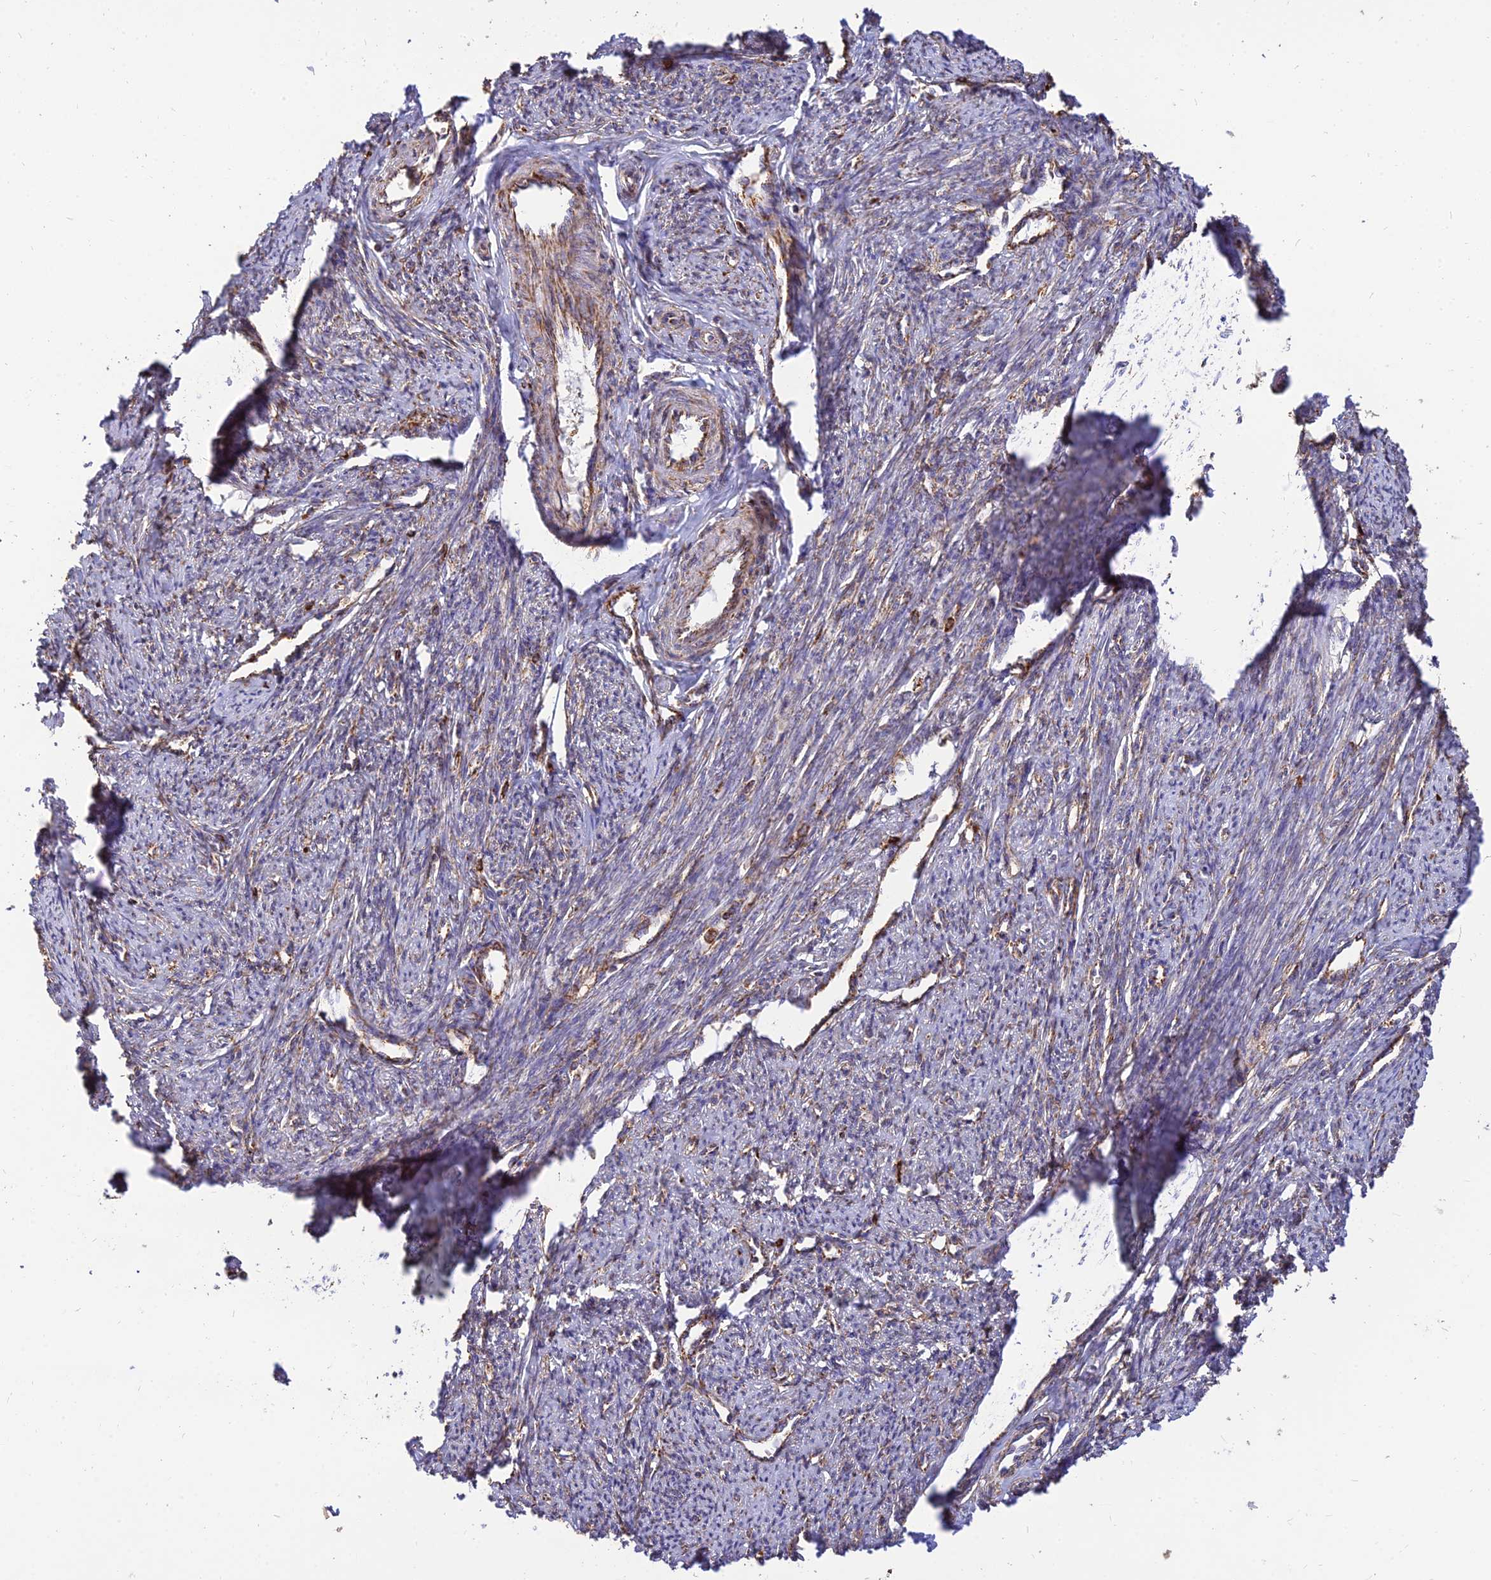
{"staining": {"intensity": "moderate", "quantity": "25%-75%", "location": "cytoplasmic/membranous"}, "tissue": "smooth muscle", "cell_type": "Smooth muscle cells", "image_type": "normal", "snomed": [{"axis": "morphology", "description": "Normal tissue, NOS"}, {"axis": "topography", "description": "Smooth muscle"}, {"axis": "topography", "description": "Uterus"}], "caption": "Protein expression analysis of unremarkable human smooth muscle reveals moderate cytoplasmic/membranous staining in approximately 25%-75% of smooth muscle cells. (brown staining indicates protein expression, while blue staining denotes nuclei).", "gene": "THUMPD2", "patient": {"sex": "female", "age": 59}}